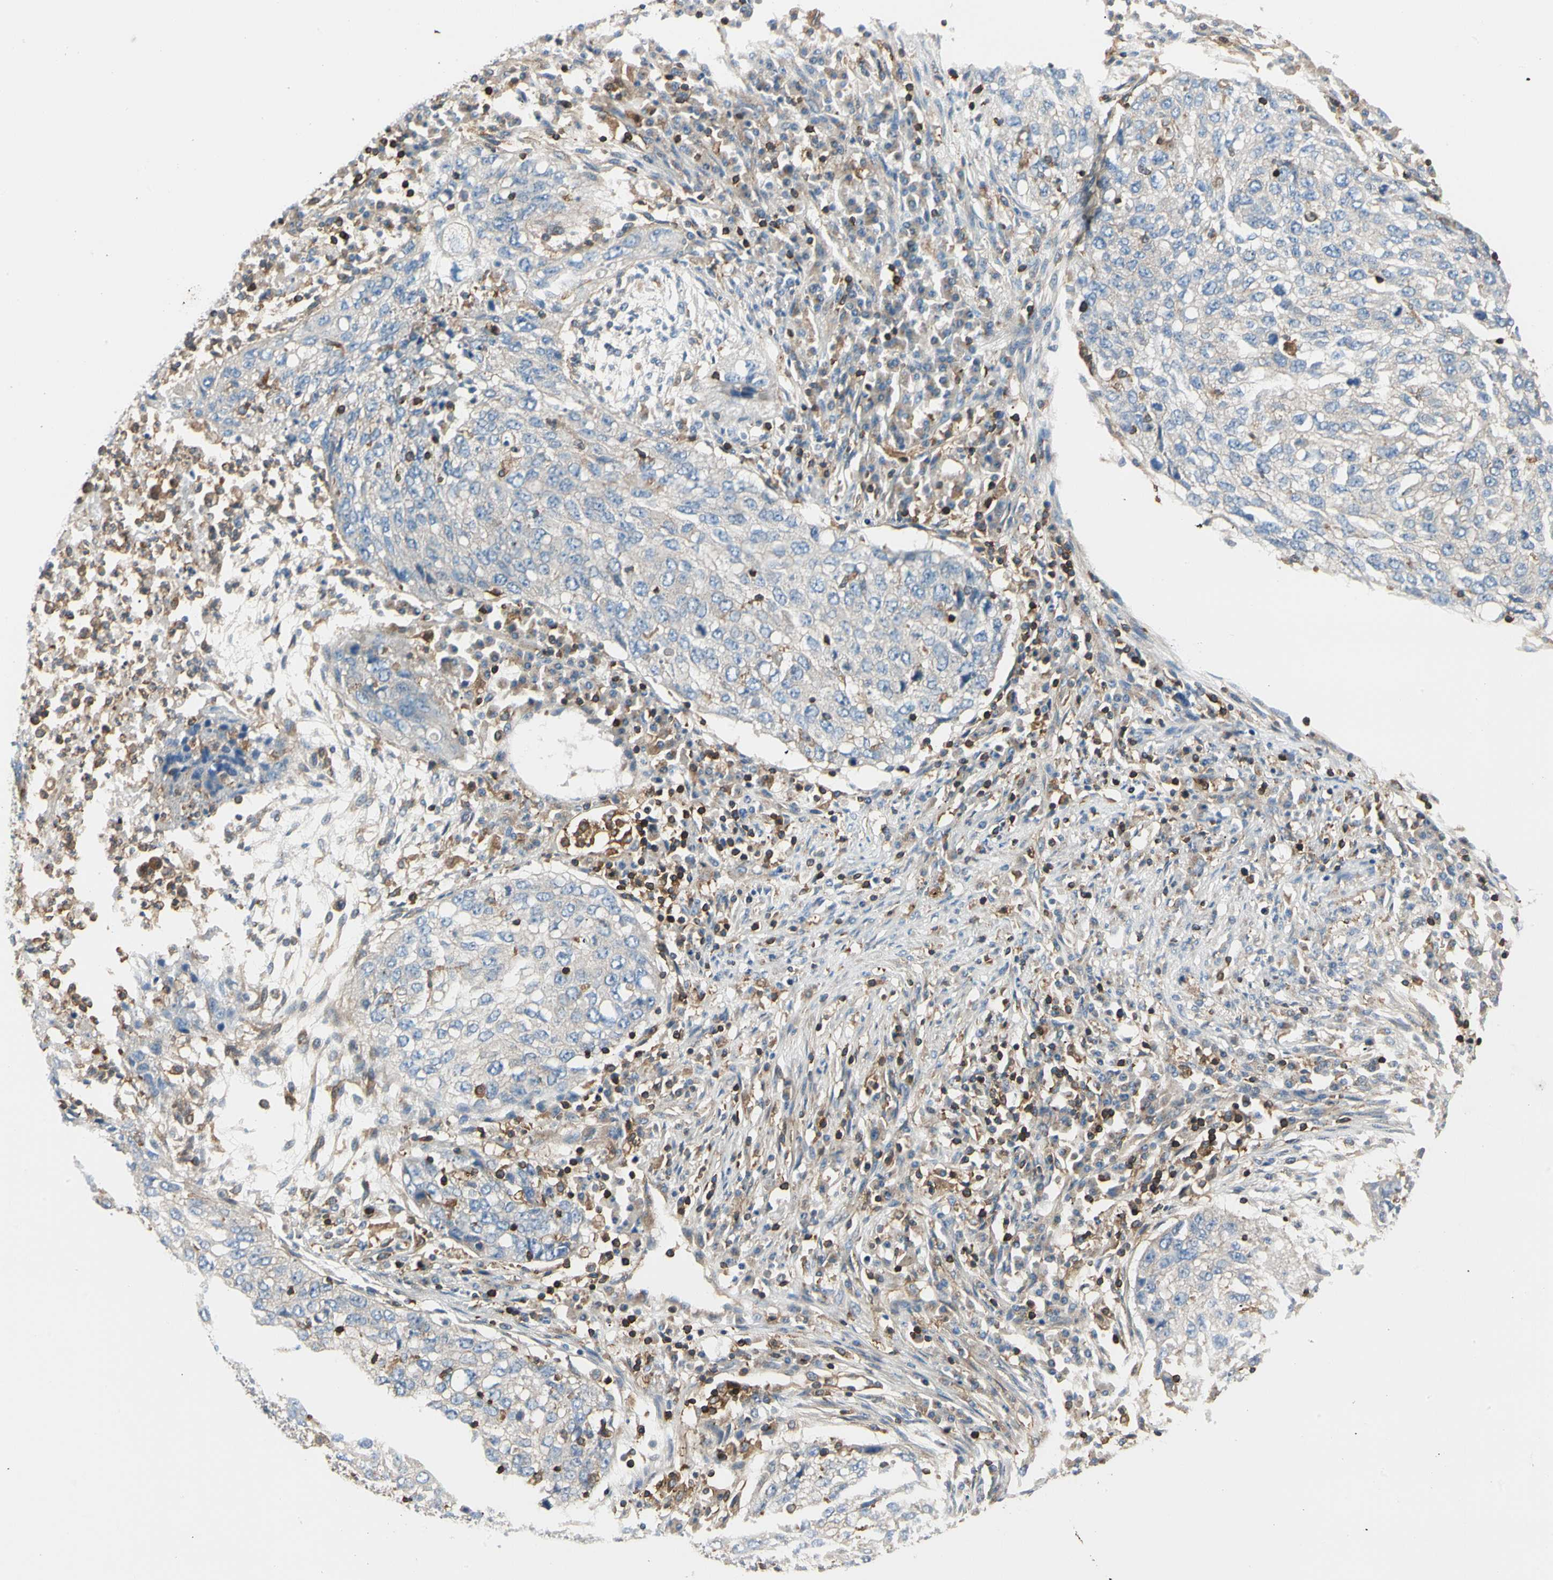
{"staining": {"intensity": "weak", "quantity": "<25%", "location": "cytoplasmic/membranous"}, "tissue": "lung cancer", "cell_type": "Tumor cells", "image_type": "cancer", "snomed": [{"axis": "morphology", "description": "Squamous cell carcinoma, NOS"}, {"axis": "topography", "description": "Lung"}], "caption": "An immunohistochemistry (IHC) image of lung squamous cell carcinoma is shown. There is no staining in tumor cells of lung squamous cell carcinoma.", "gene": "CAPZA2", "patient": {"sex": "female", "age": 63}}